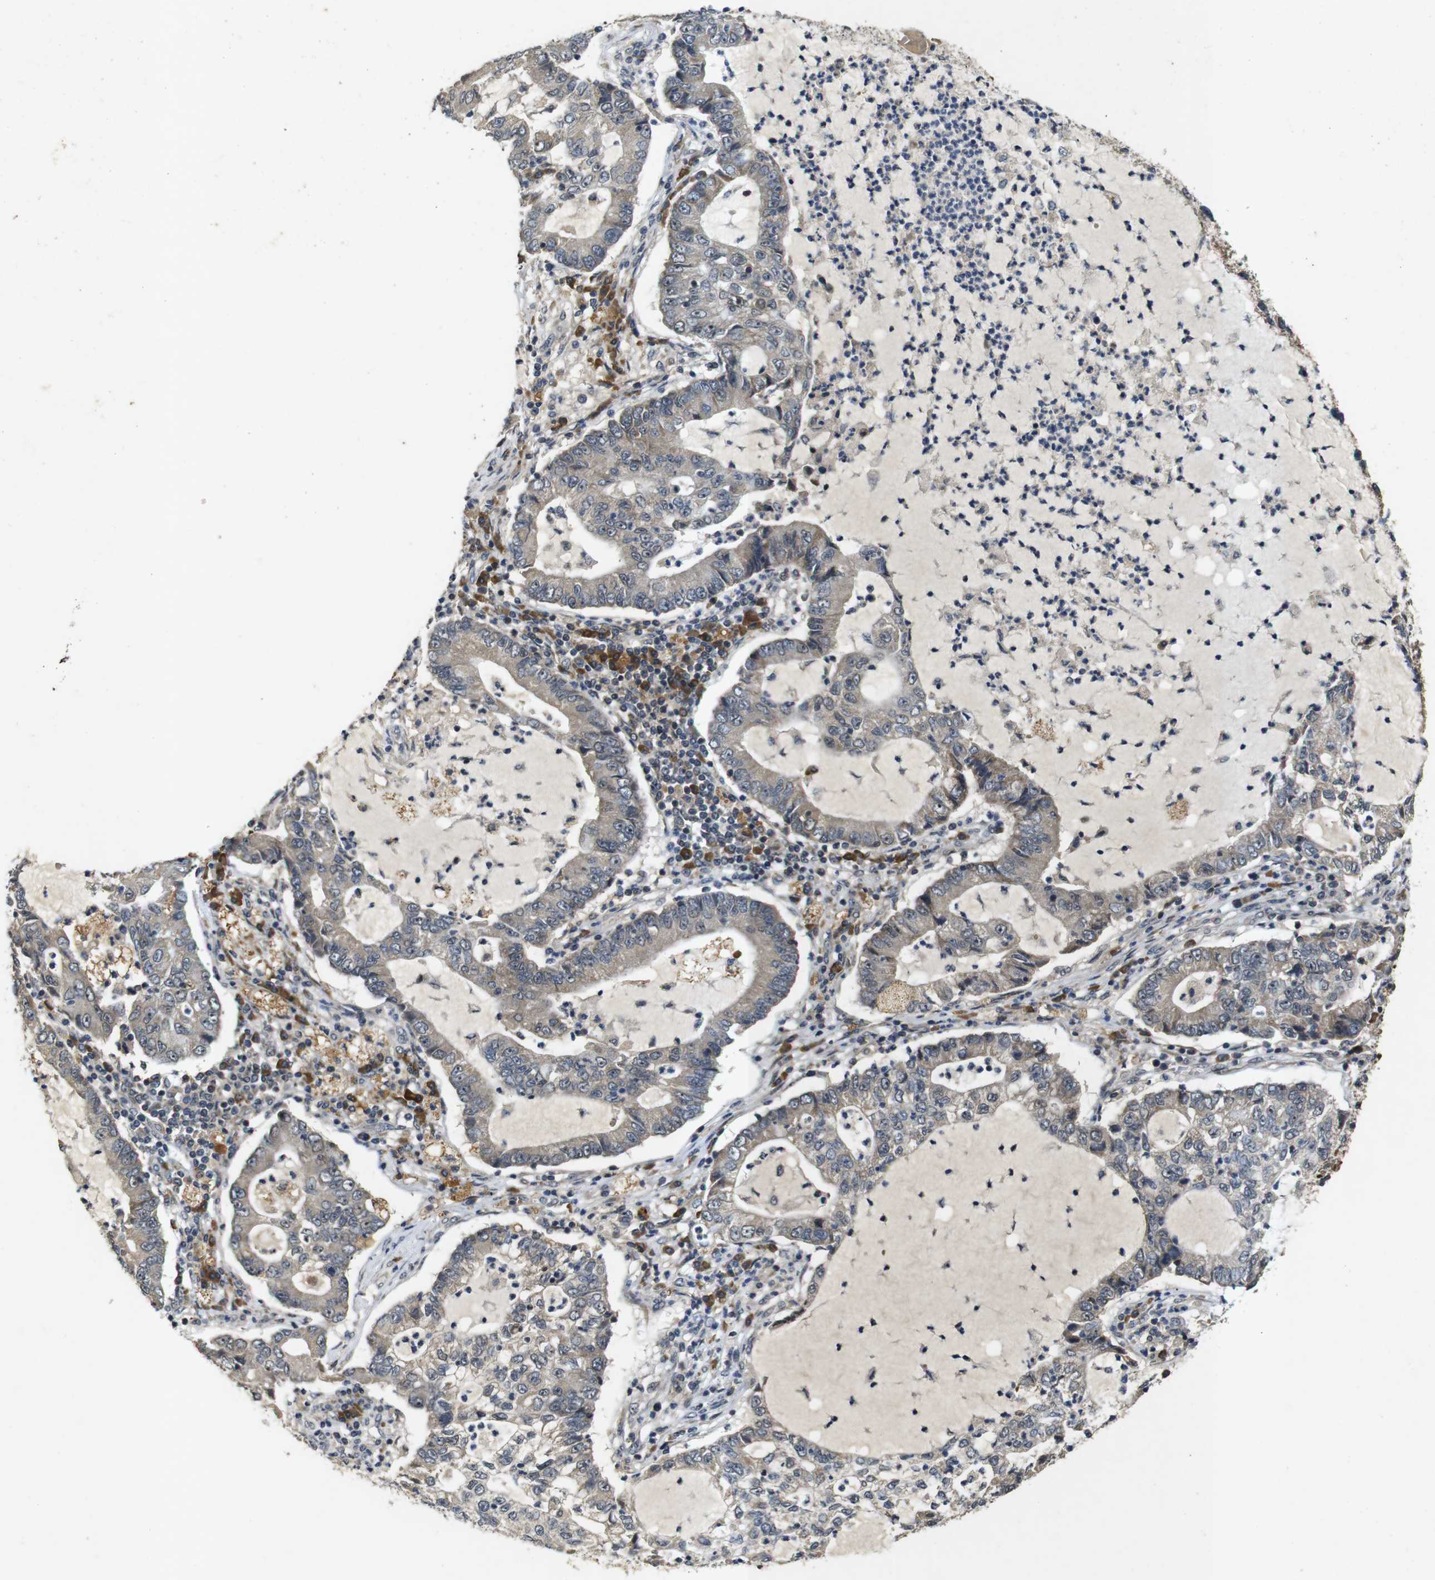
{"staining": {"intensity": "weak", "quantity": ">75%", "location": "cytoplasmic/membranous"}, "tissue": "lung cancer", "cell_type": "Tumor cells", "image_type": "cancer", "snomed": [{"axis": "morphology", "description": "Adenocarcinoma, NOS"}, {"axis": "topography", "description": "Lung"}], "caption": "Protein analysis of adenocarcinoma (lung) tissue demonstrates weak cytoplasmic/membranous staining in approximately >75% of tumor cells. The staining was performed using DAB to visualize the protein expression in brown, while the nuclei were stained in blue with hematoxylin (Magnification: 20x).", "gene": "MAGI2", "patient": {"sex": "female", "age": 51}}